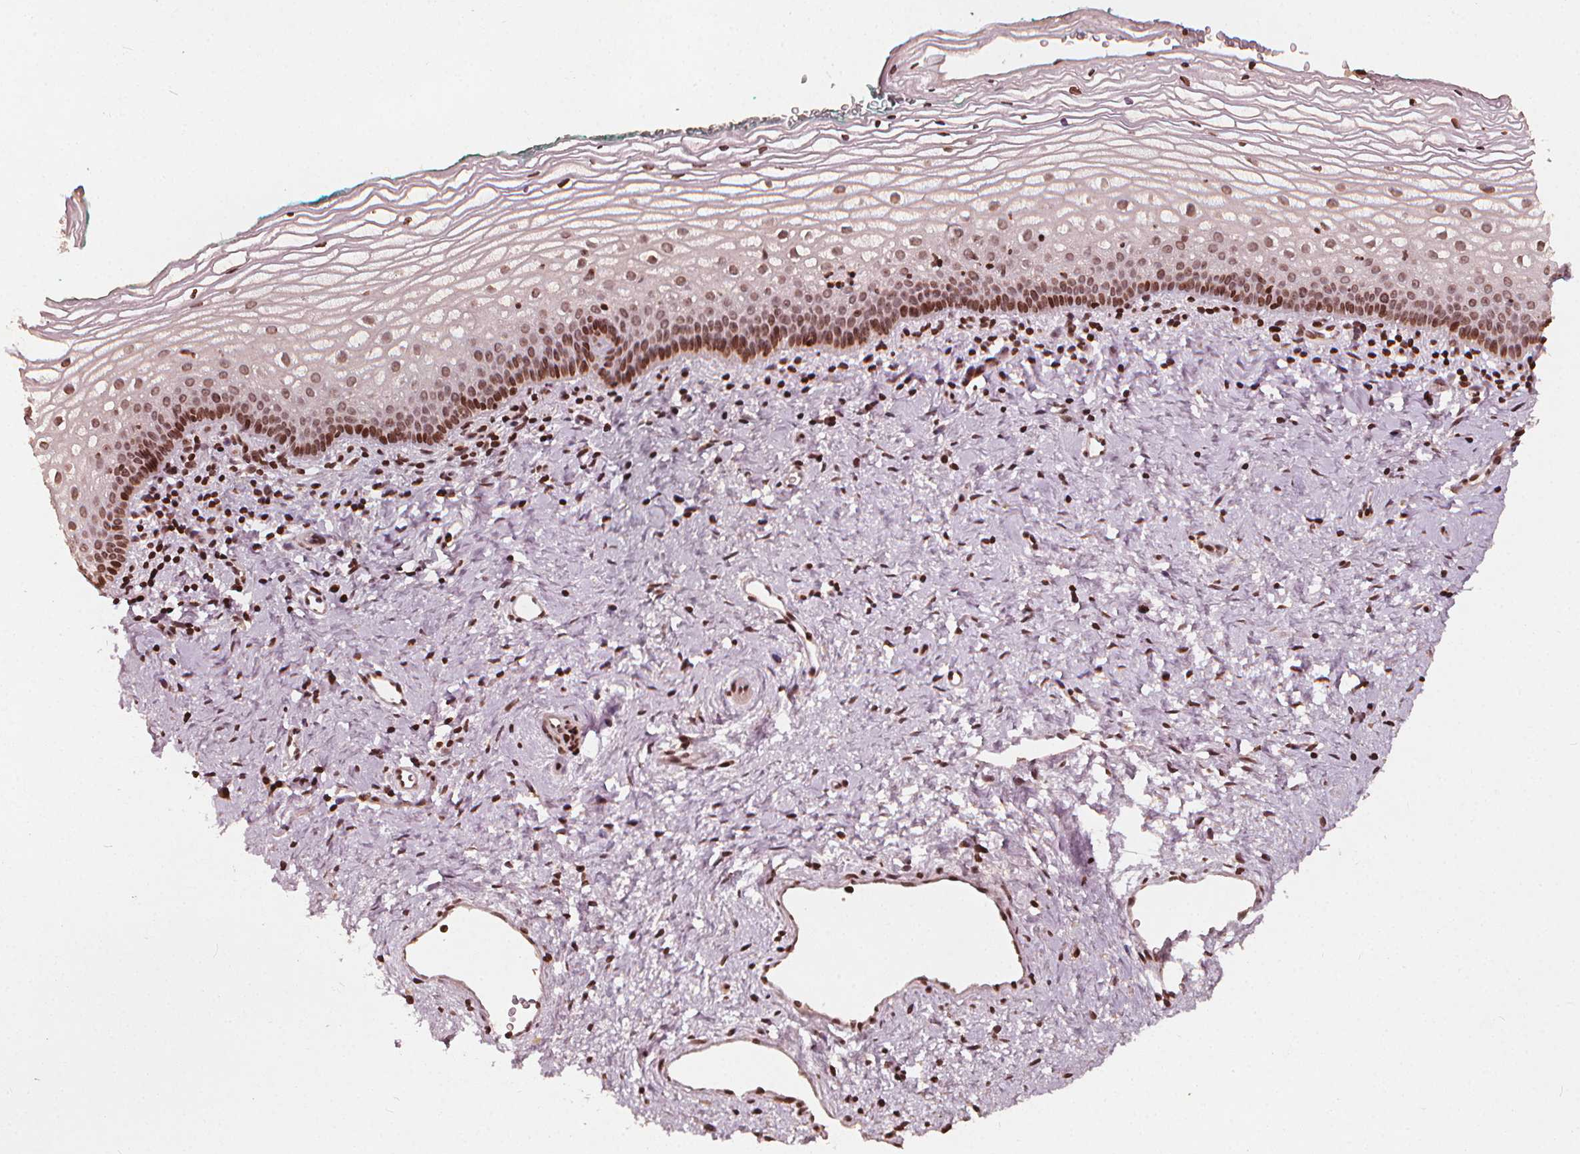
{"staining": {"intensity": "moderate", "quantity": ">75%", "location": "nuclear"}, "tissue": "vagina", "cell_type": "Squamous epithelial cells", "image_type": "normal", "snomed": [{"axis": "morphology", "description": "Normal tissue, NOS"}, {"axis": "topography", "description": "Vagina"}], "caption": "Immunohistochemical staining of unremarkable human vagina displays medium levels of moderate nuclear positivity in about >75% of squamous epithelial cells.", "gene": "H3C14", "patient": {"sex": "female", "age": 44}}